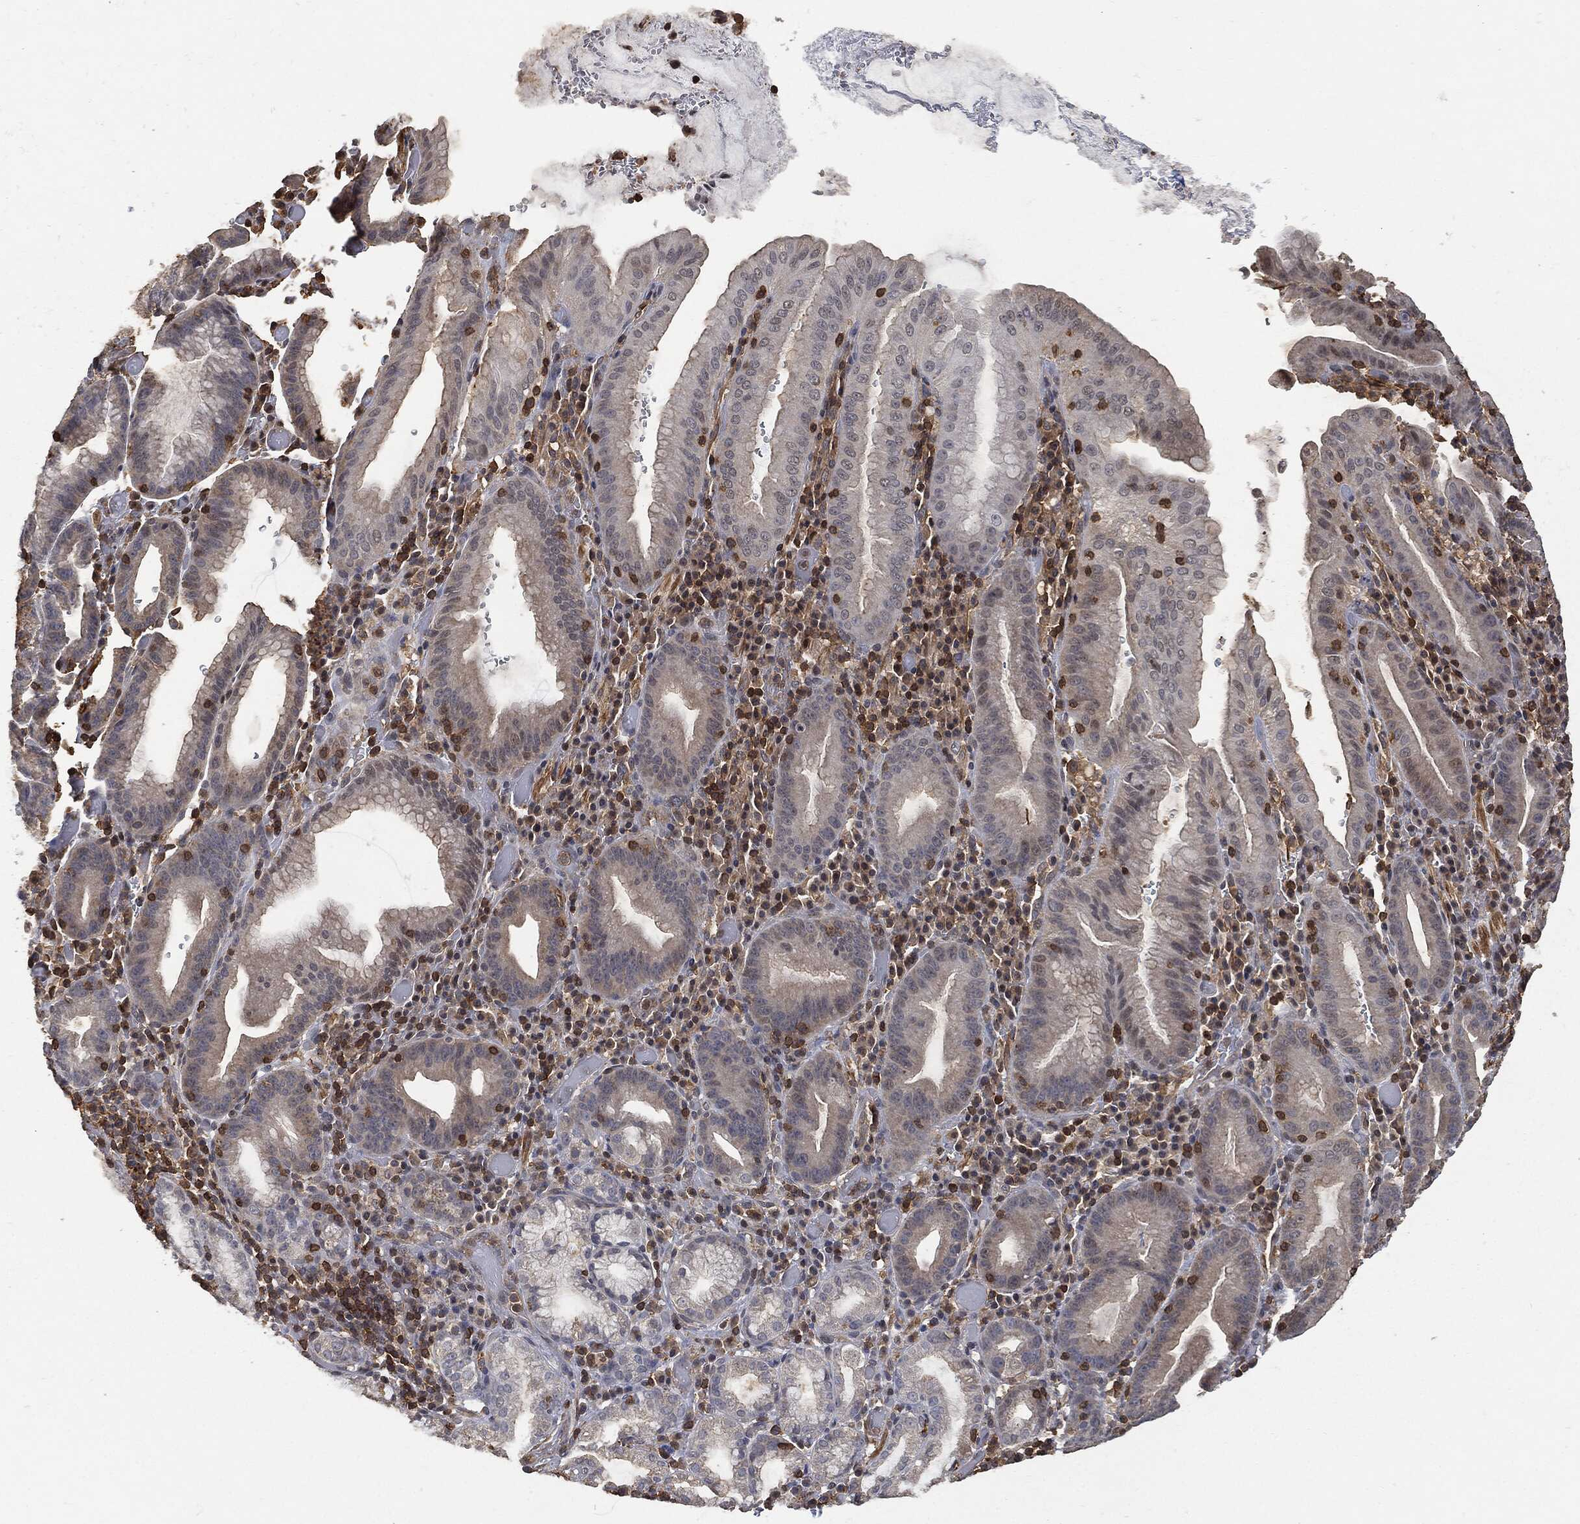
{"staining": {"intensity": "negative", "quantity": "none", "location": "none"}, "tissue": "stomach cancer", "cell_type": "Tumor cells", "image_type": "cancer", "snomed": [{"axis": "morphology", "description": "Adenocarcinoma, NOS"}, {"axis": "topography", "description": "Stomach"}], "caption": "Image shows no protein positivity in tumor cells of adenocarcinoma (stomach) tissue.", "gene": "PSMB10", "patient": {"sex": "male", "age": 79}}